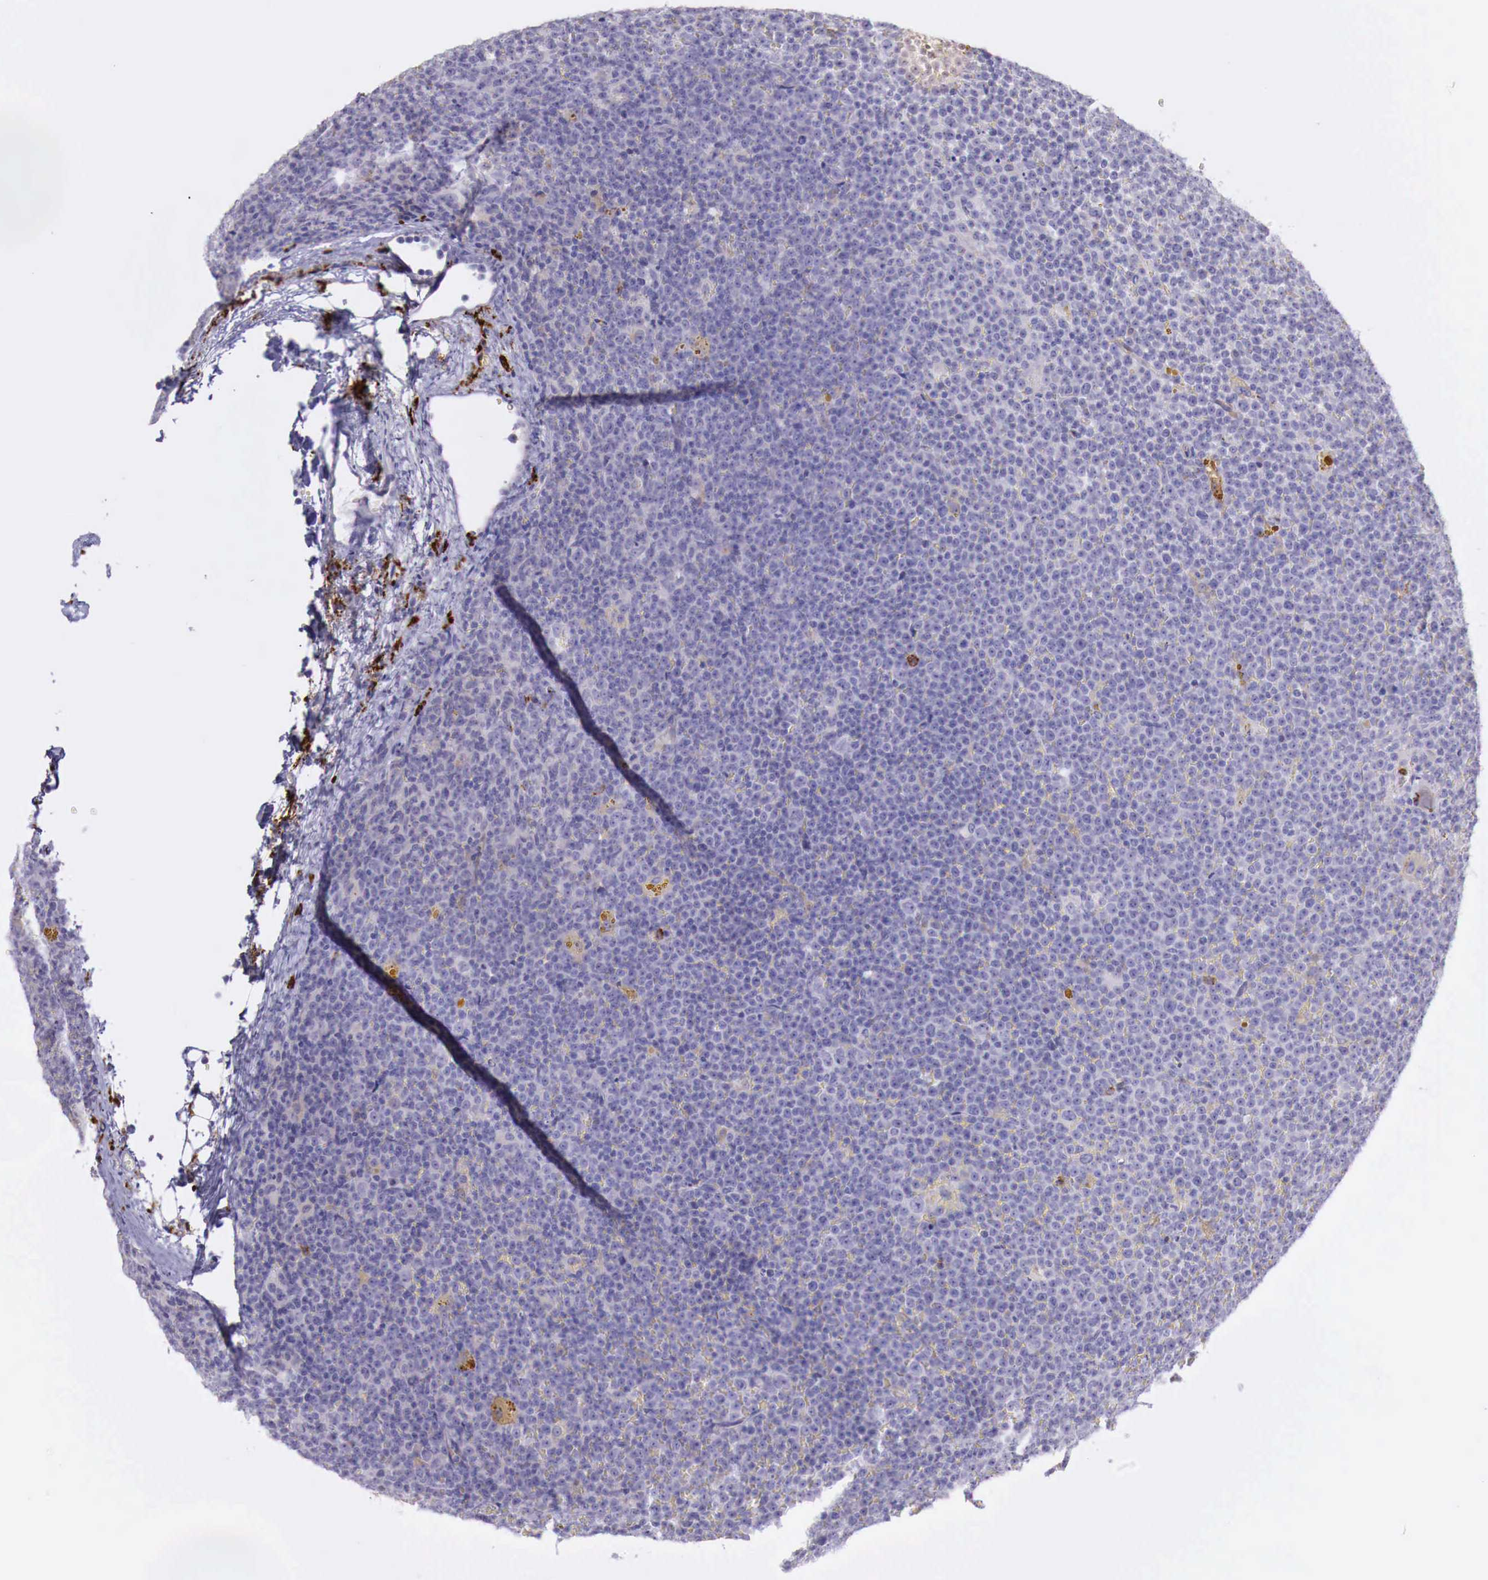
{"staining": {"intensity": "negative", "quantity": "none", "location": "none"}, "tissue": "lymphoma", "cell_type": "Tumor cells", "image_type": "cancer", "snomed": [{"axis": "morphology", "description": "Malignant lymphoma, non-Hodgkin's type, Low grade"}, {"axis": "topography", "description": "Lymph node"}], "caption": "Micrograph shows no protein positivity in tumor cells of malignant lymphoma, non-Hodgkin's type (low-grade) tissue.", "gene": "MSR1", "patient": {"sex": "male", "age": 50}}